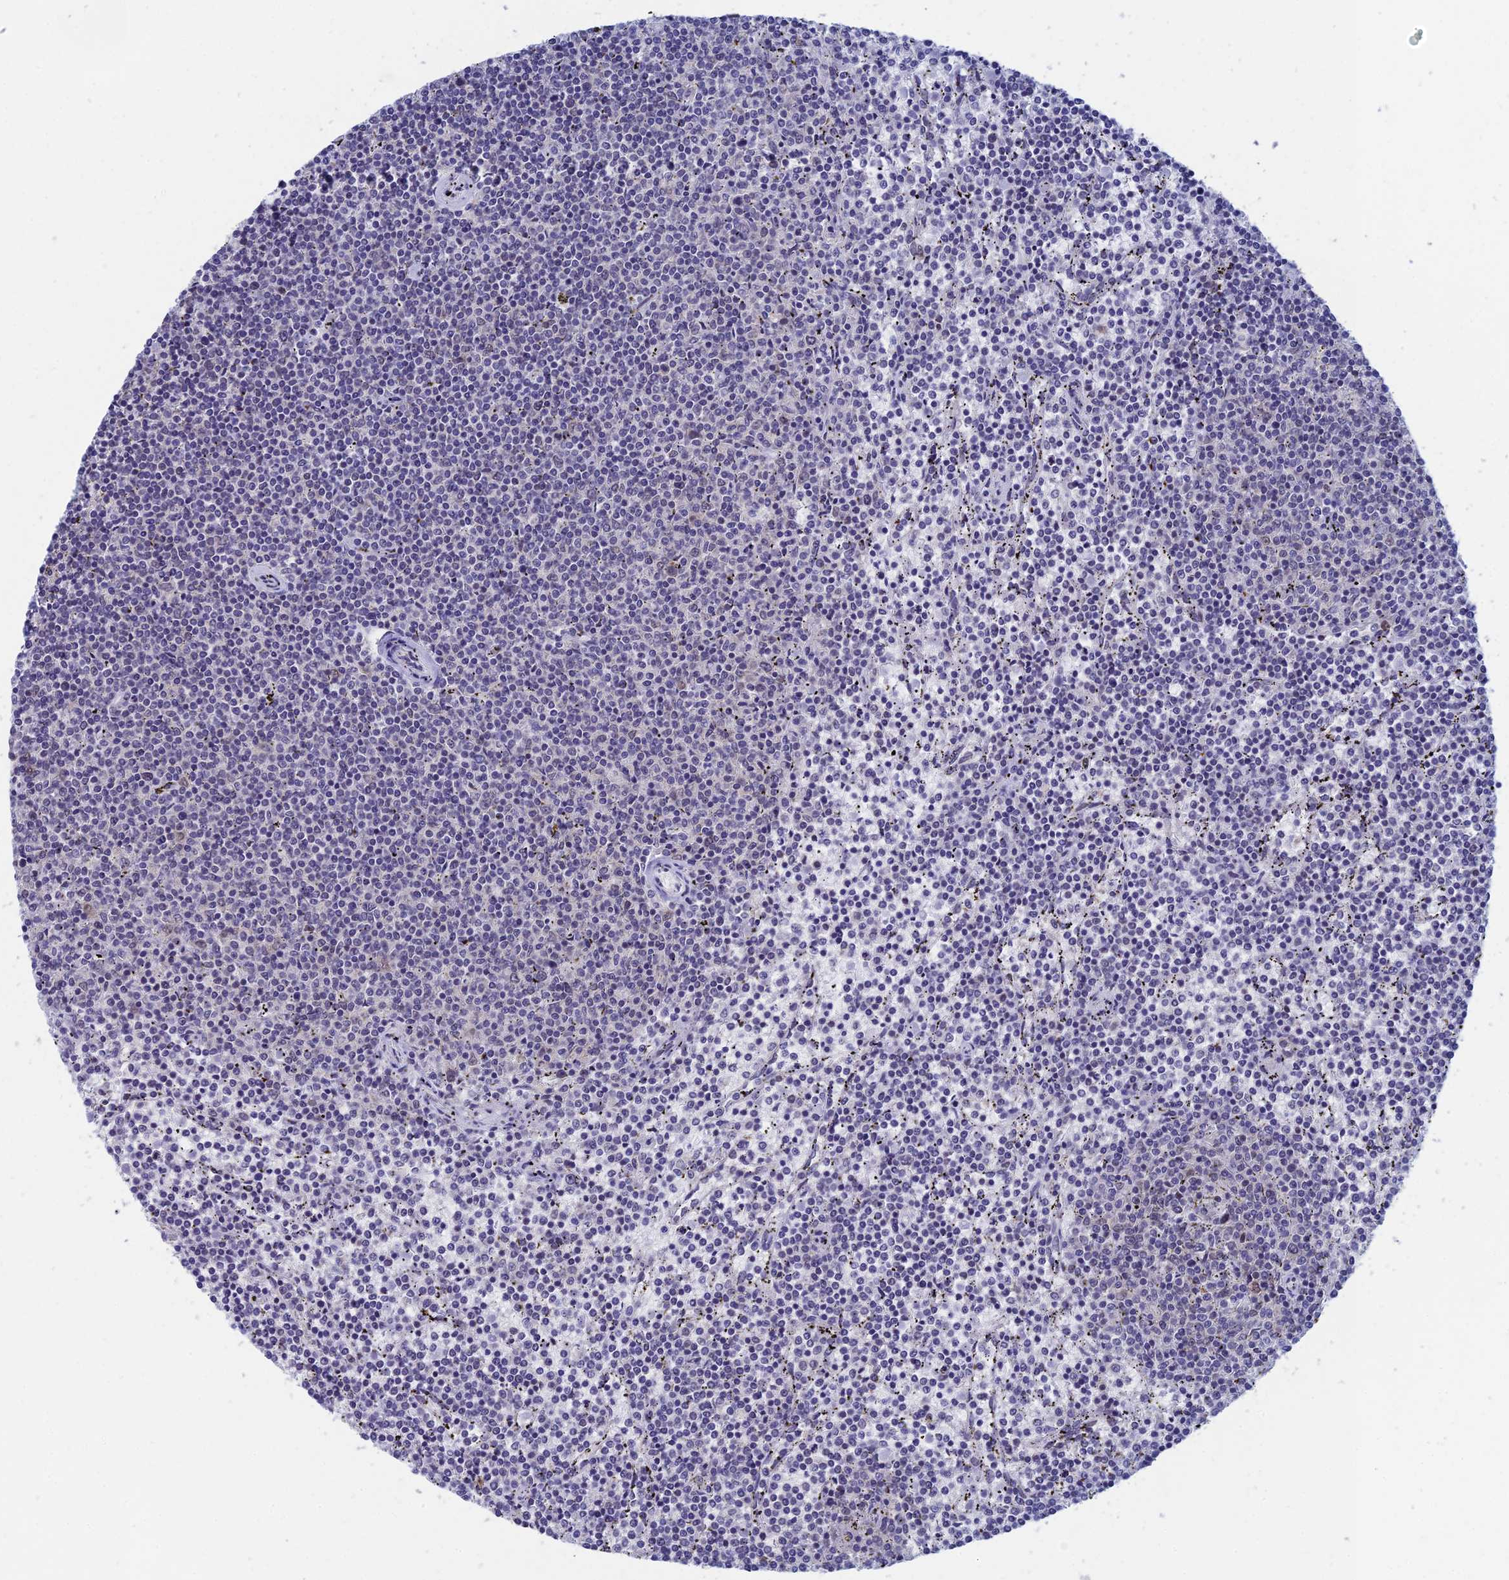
{"staining": {"intensity": "negative", "quantity": "none", "location": "none"}, "tissue": "lymphoma", "cell_type": "Tumor cells", "image_type": "cancer", "snomed": [{"axis": "morphology", "description": "Malignant lymphoma, non-Hodgkin's type, Low grade"}, {"axis": "topography", "description": "Spleen"}], "caption": "Immunohistochemistry (IHC) photomicrograph of neoplastic tissue: lymphoma stained with DAB displays no significant protein staining in tumor cells. The staining is performed using DAB brown chromogen with nuclei counter-stained in using hematoxylin.", "gene": "NABP2", "patient": {"sex": "female", "age": 50}}